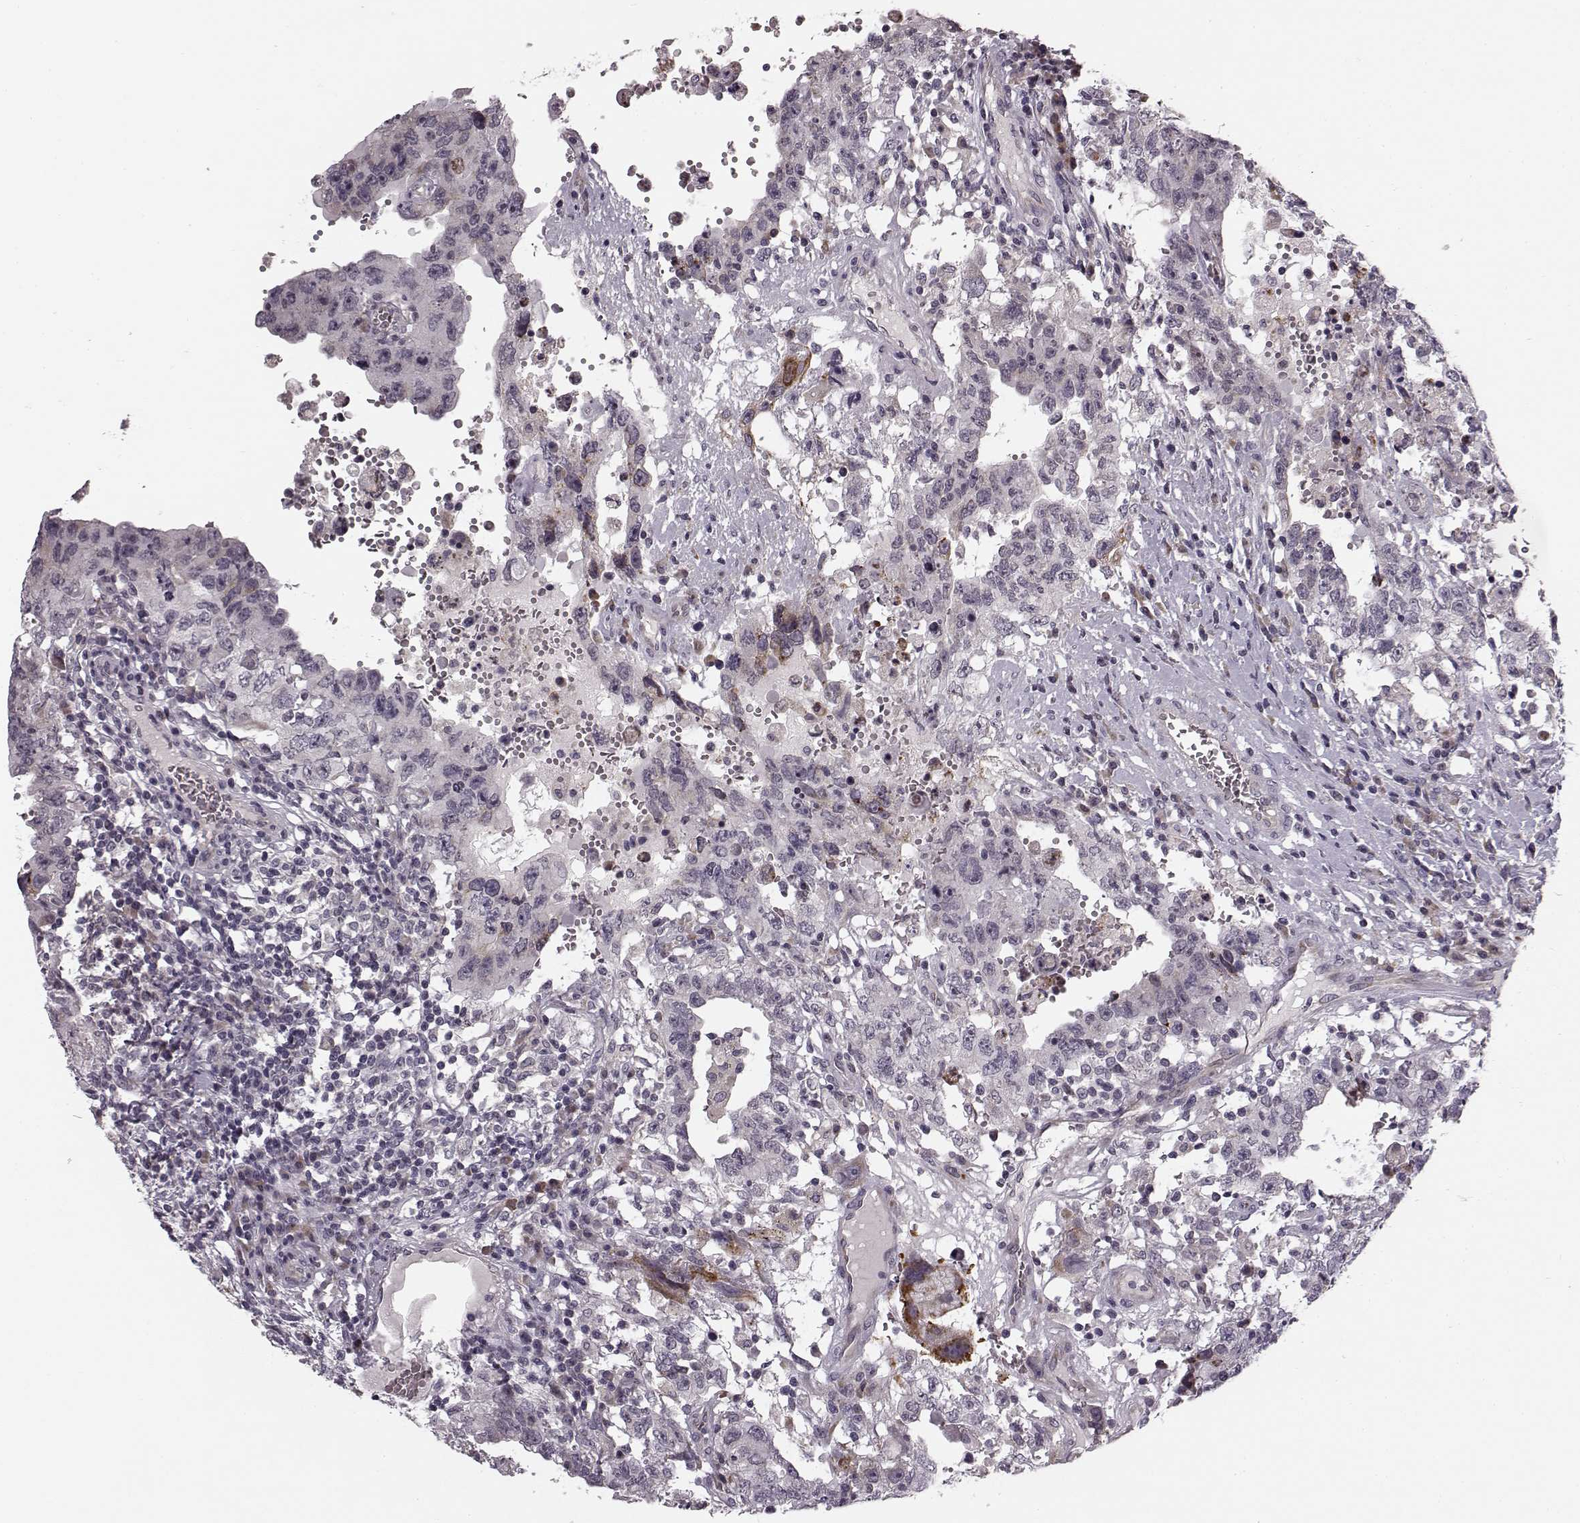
{"staining": {"intensity": "negative", "quantity": "none", "location": "none"}, "tissue": "testis cancer", "cell_type": "Tumor cells", "image_type": "cancer", "snomed": [{"axis": "morphology", "description": "Carcinoma, Embryonal, NOS"}, {"axis": "topography", "description": "Testis"}], "caption": "DAB (3,3'-diaminobenzidine) immunohistochemical staining of human testis embryonal carcinoma reveals no significant positivity in tumor cells.", "gene": "FAM234B", "patient": {"sex": "male", "age": 26}}